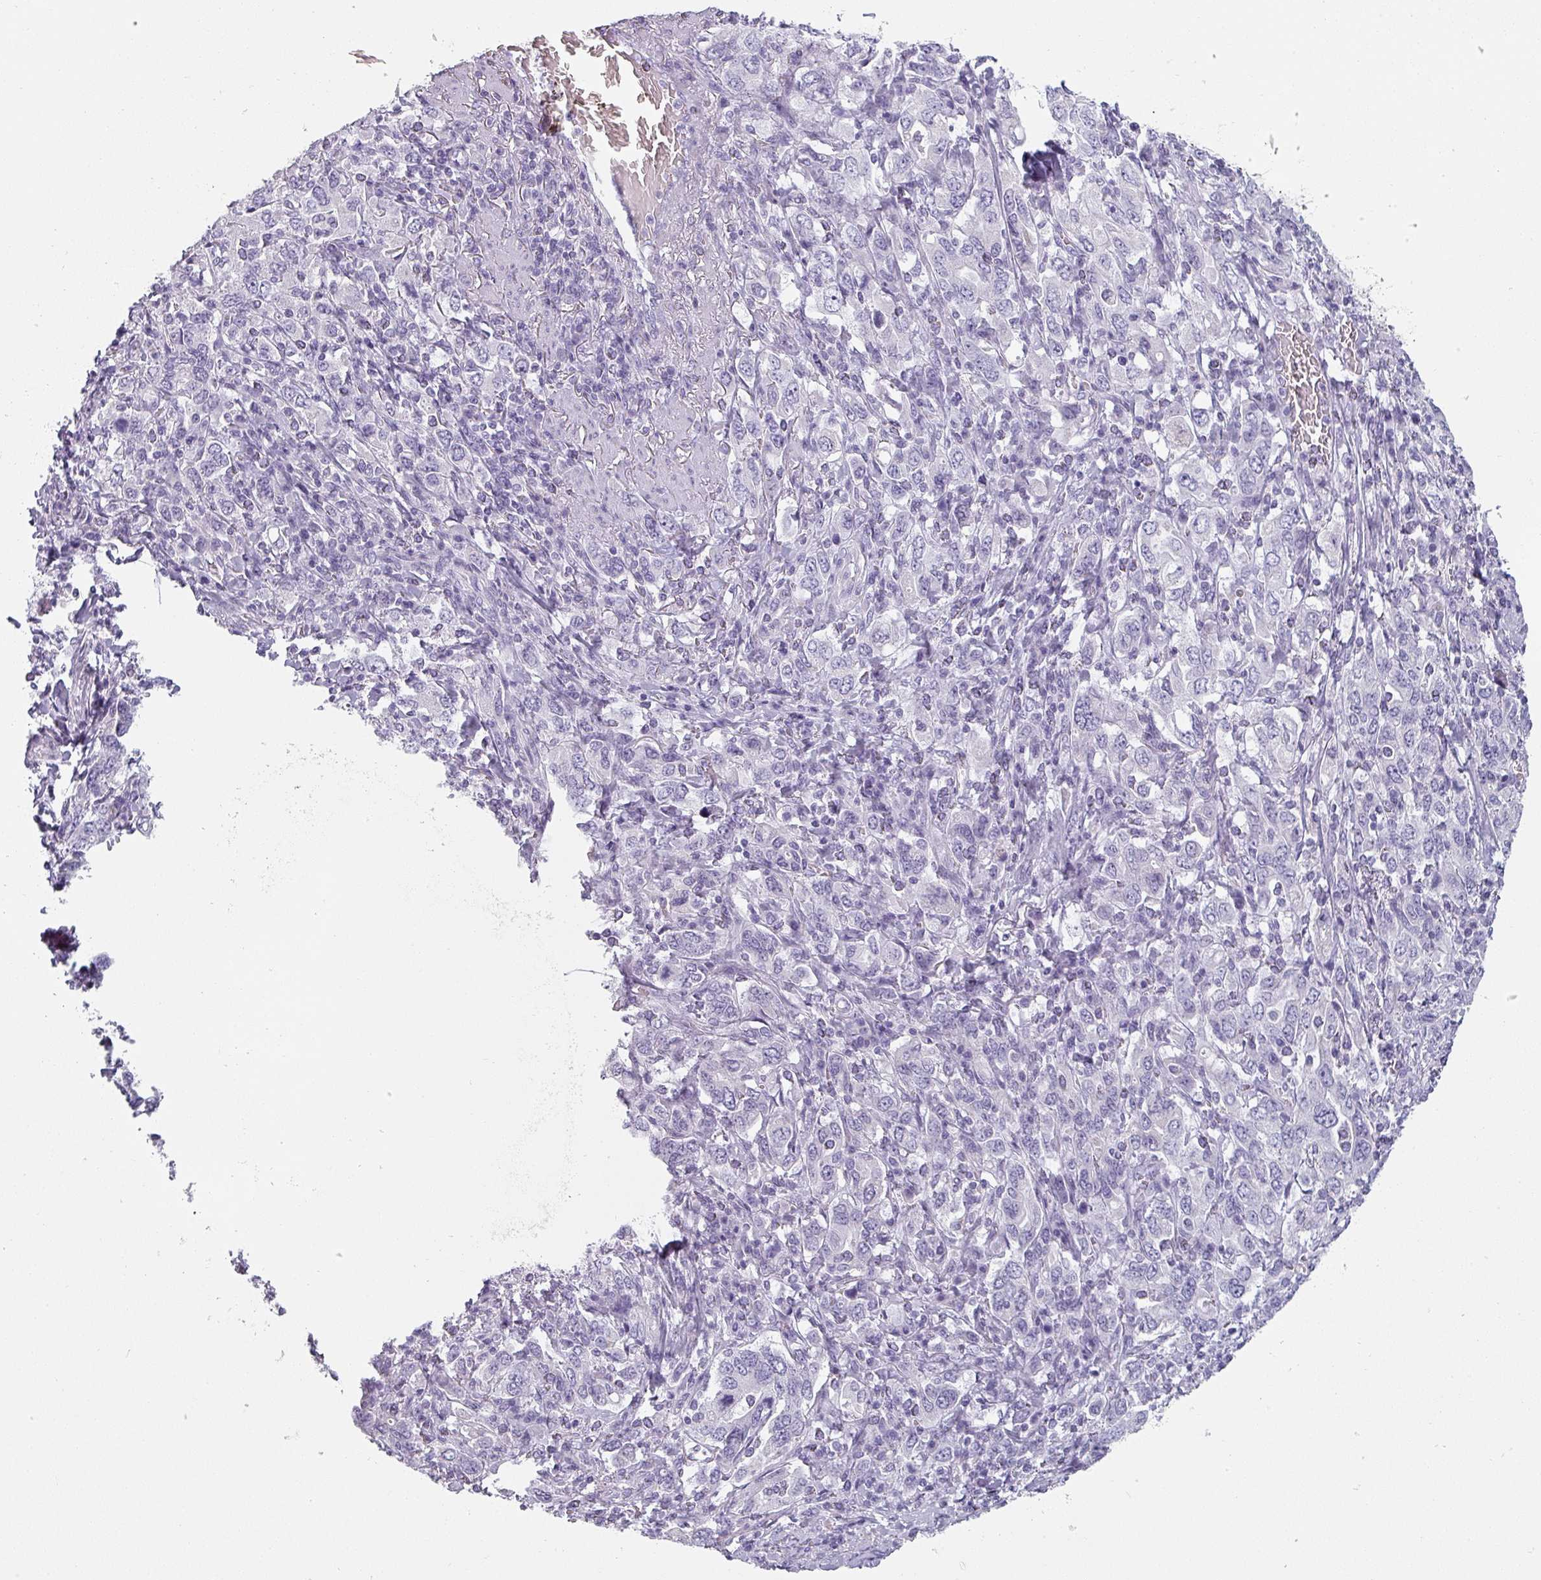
{"staining": {"intensity": "negative", "quantity": "none", "location": "none"}, "tissue": "stomach cancer", "cell_type": "Tumor cells", "image_type": "cancer", "snomed": [{"axis": "morphology", "description": "Adenocarcinoma, NOS"}, {"axis": "topography", "description": "Stomach, upper"}, {"axis": "topography", "description": "Stomach"}], "caption": "Stomach adenocarcinoma stained for a protein using immunohistochemistry exhibits no staining tumor cells.", "gene": "SFTPA1", "patient": {"sex": "male", "age": 62}}